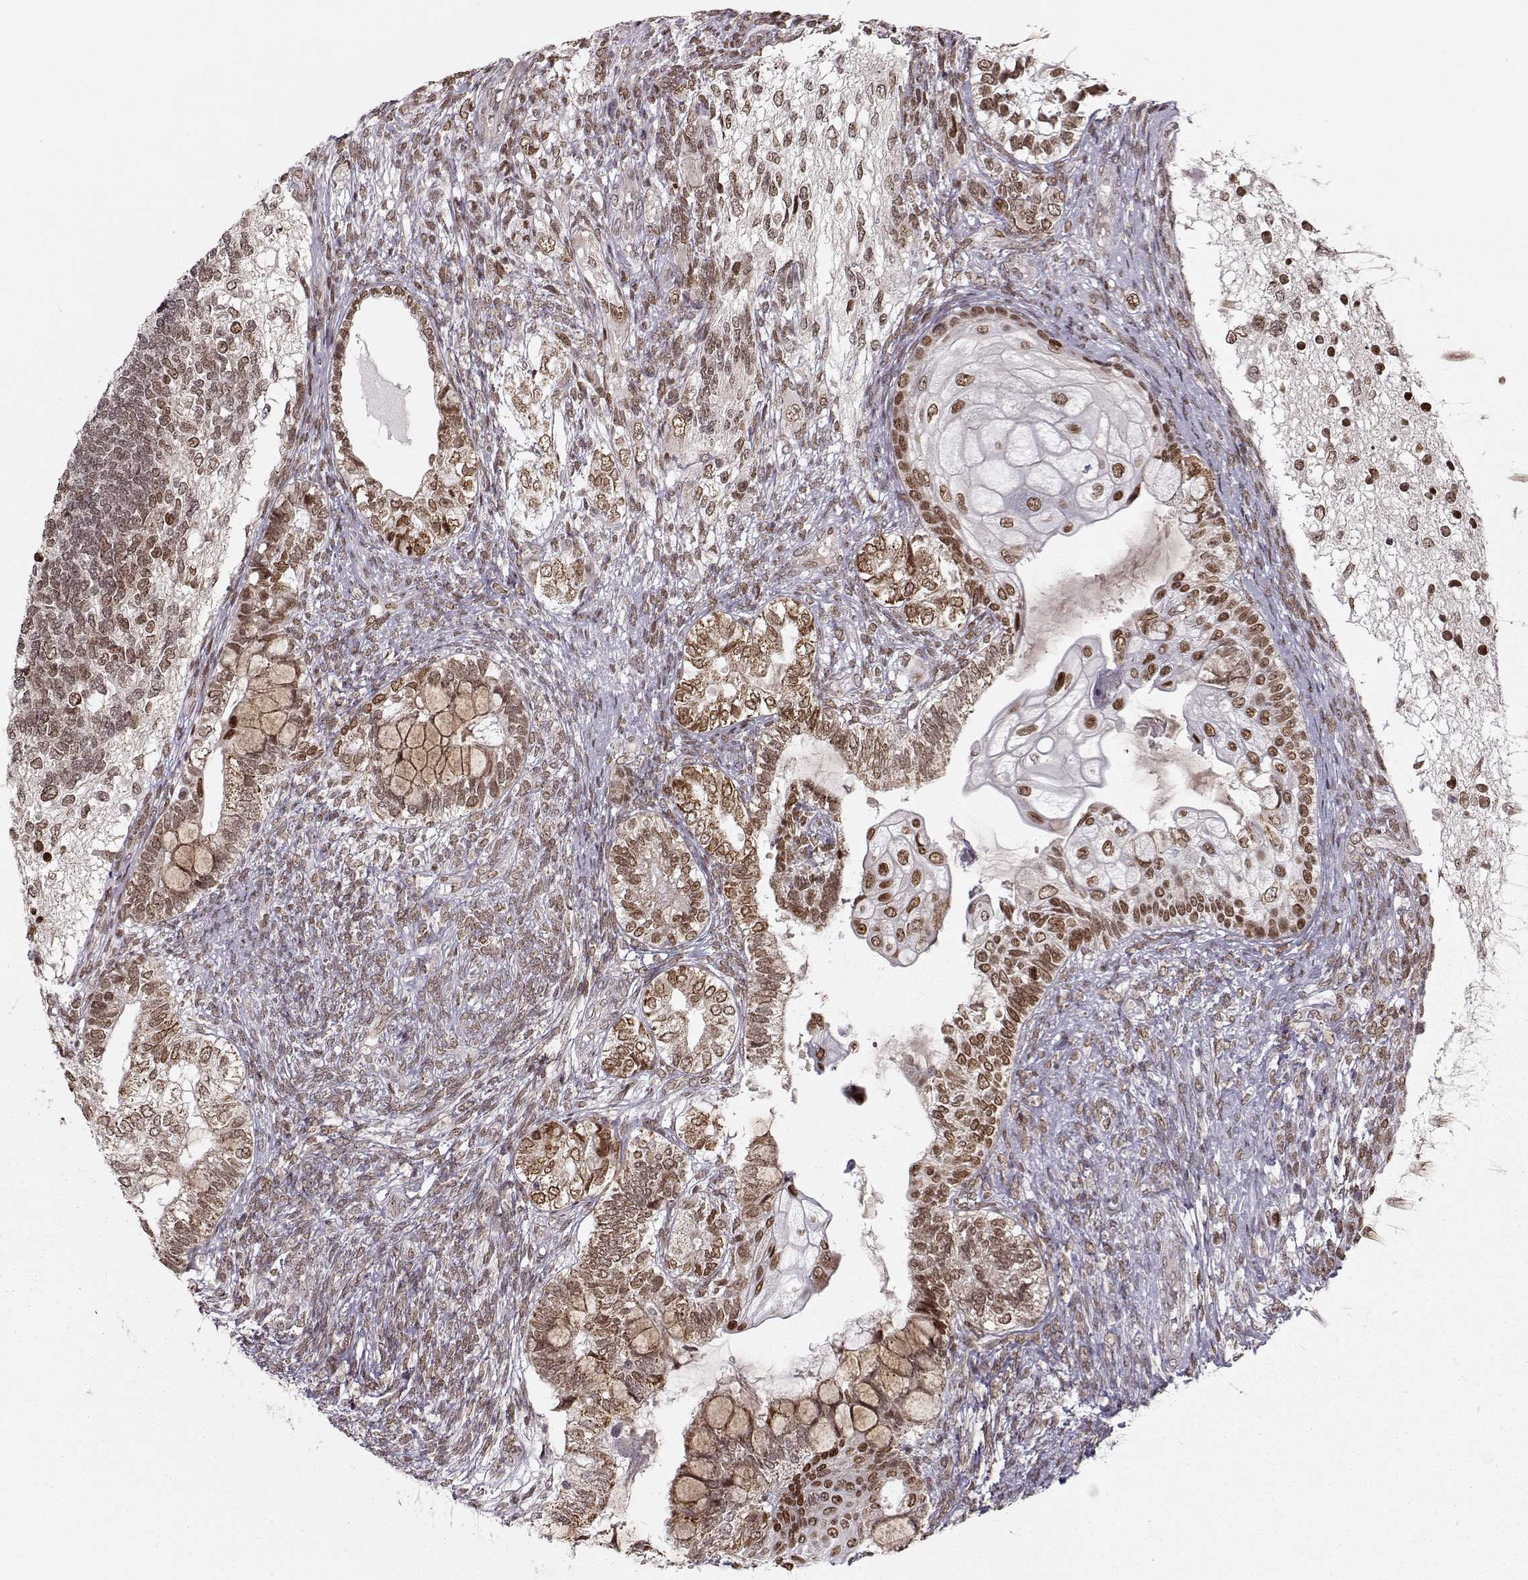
{"staining": {"intensity": "moderate", "quantity": ">75%", "location": "nuclear"}, "tissue": "testis cancer", "cell_type": "Tumor cells", "image_type": "cancer", "snomed": [{"axis": "morphology", "description": "Seminoma, NOS"}, {"axis": "morphology", "description": "Carcinoma, Embryonal, NOS"}, {"axis": "topography", "description": "Testis"}], "caption": "Testis seminoma was stained to show a protein in brown. There is medium levels of moderate nuclear staining in about >75% of tumor cells.", "gene": "RAI1", "patient": {"sex": "male", "age": 41}}